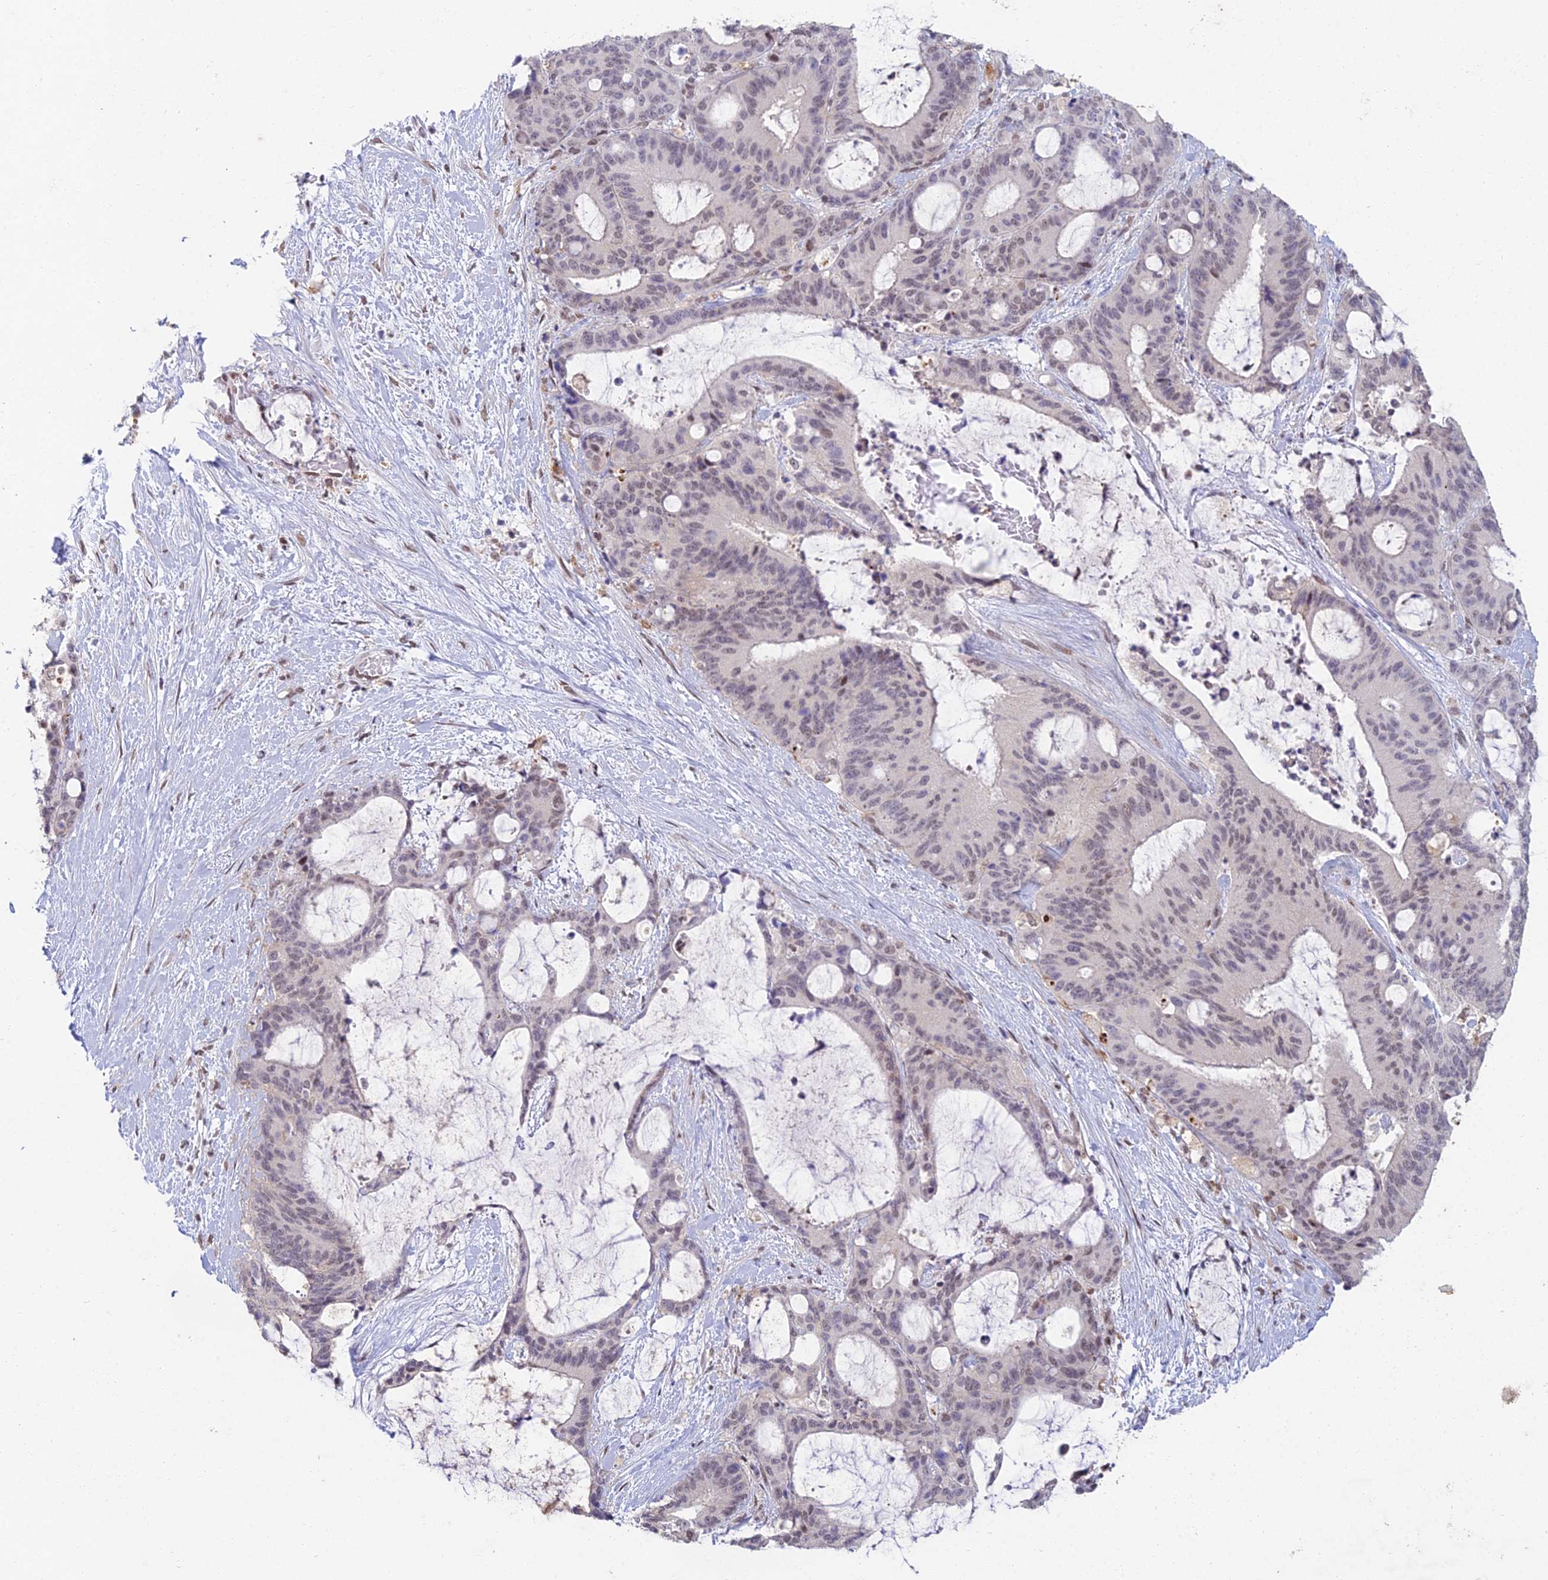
{"staining": {"intensity": "weak", "quantity": "25%-75%", "location": "nuclear"}, "tissue": "liver cancer", "cell_type": "Tumor cells", "image_type": "cancer", "snomed": [{"axis": "morphology", "description": "Normal tissue, NOS"}, {"axis": "morphology", "description": "Cholangiocarcinoma"}, {"axis": "topography", "description": "Liver"}, {"axis": "topography", "description": "Peripheral nerve tissue"}], "caption": "Human liver cancer (cholangiocarcinoma) stained with a protein marker demonstrates weak staining in tumor cells.", "gene": "ABHD17A", "patient": {"sex": "female", "age": 73}}